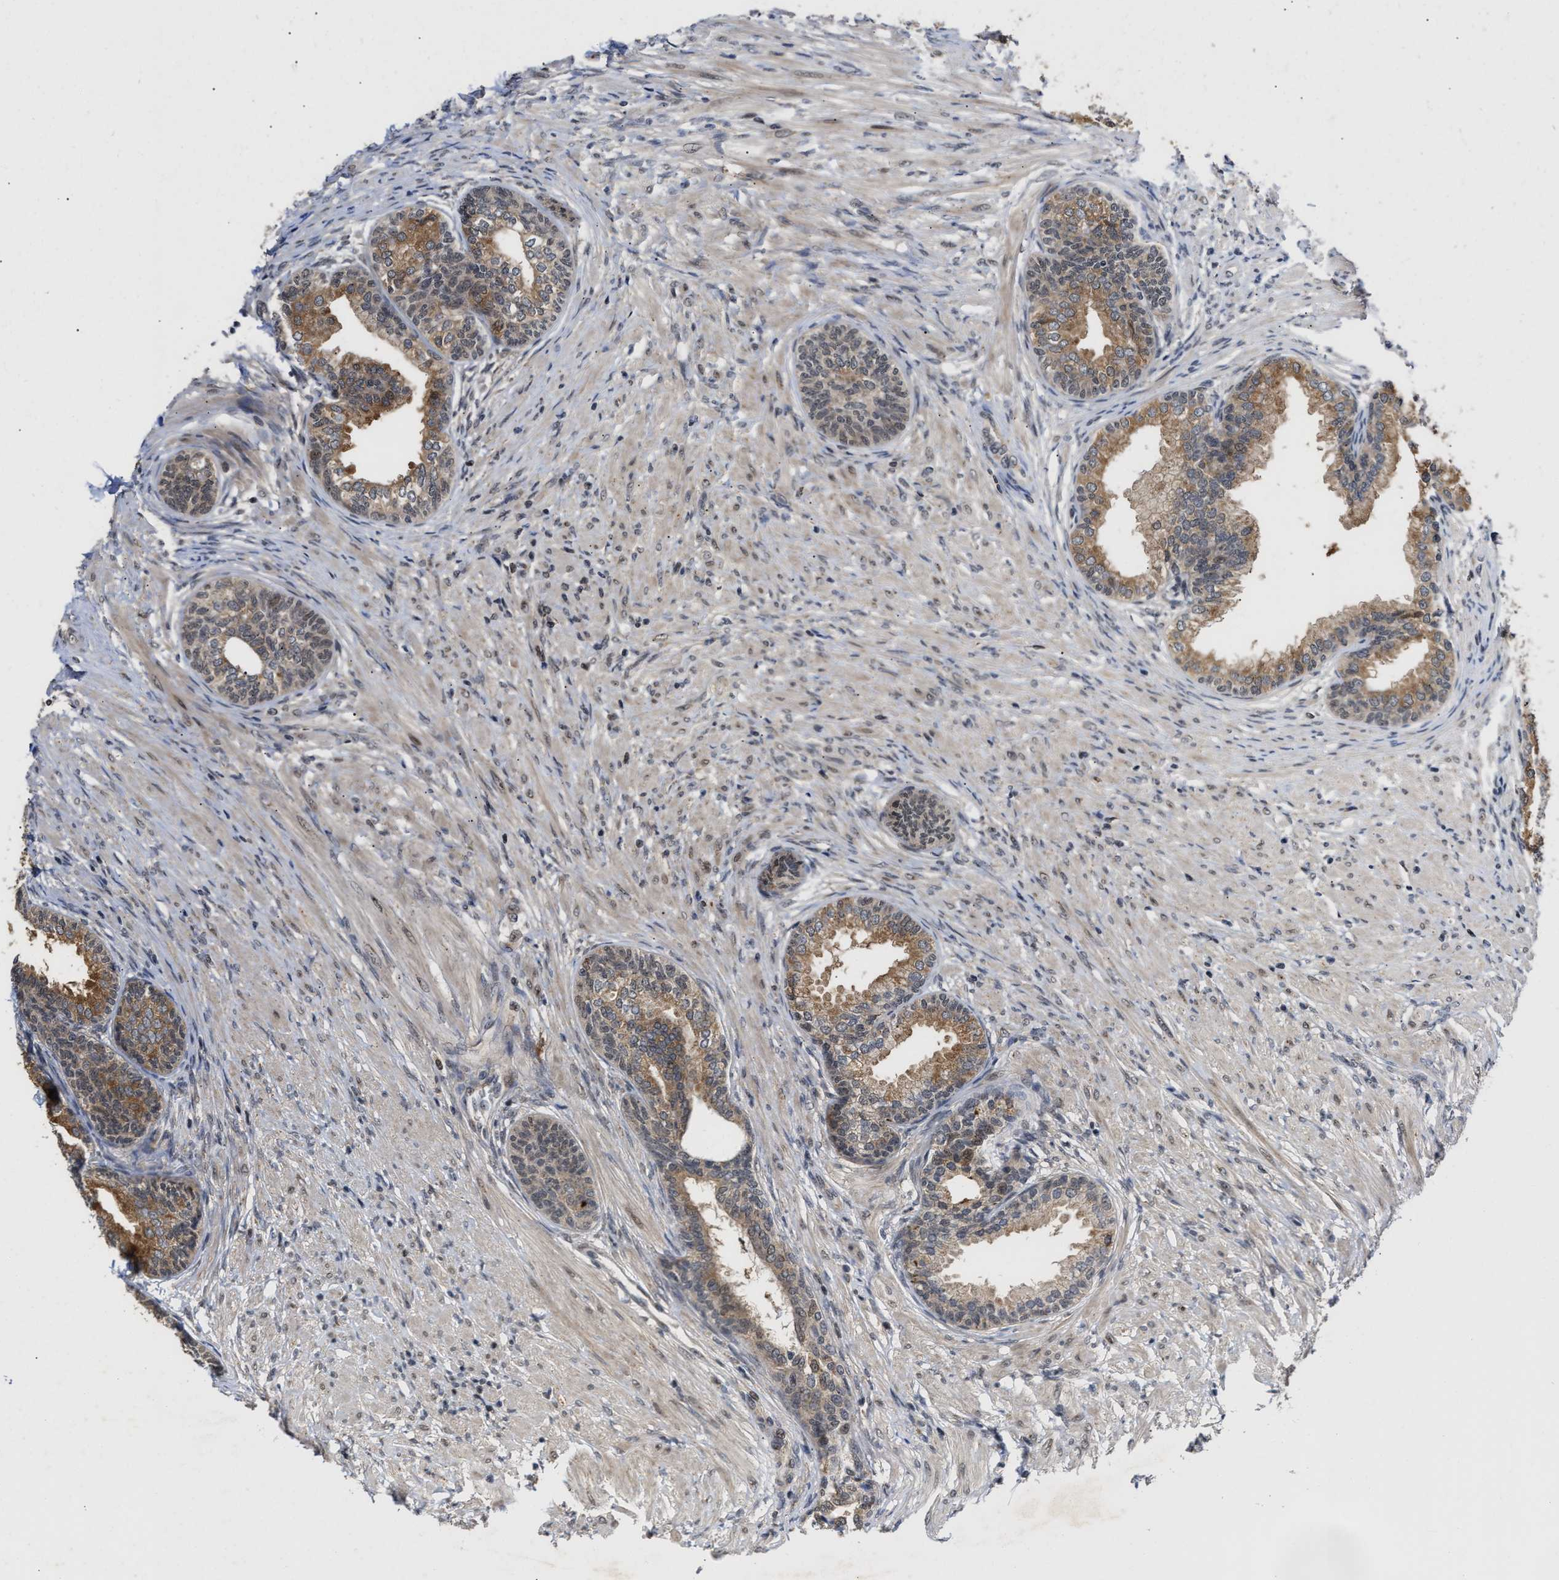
{"staining": {"intensity": "moderate", "quantity": ">75%", "location": "cytoplasmic/membranous"}, "tissue": "prostate", "cell_type": "Glandular cells", "image_type": "normal", "snomed": [{"axis": "morphology", "description": "Normal tissue, NOS"}, {"axis": "topography", "description": "Prostate"}], "caption": "Normal prostate displays moderate cytoplasmic/membranous expression in about >75% of glandular cells.", "gene": "CLIP2", "patient": {"sex": "male", "age": 76}}